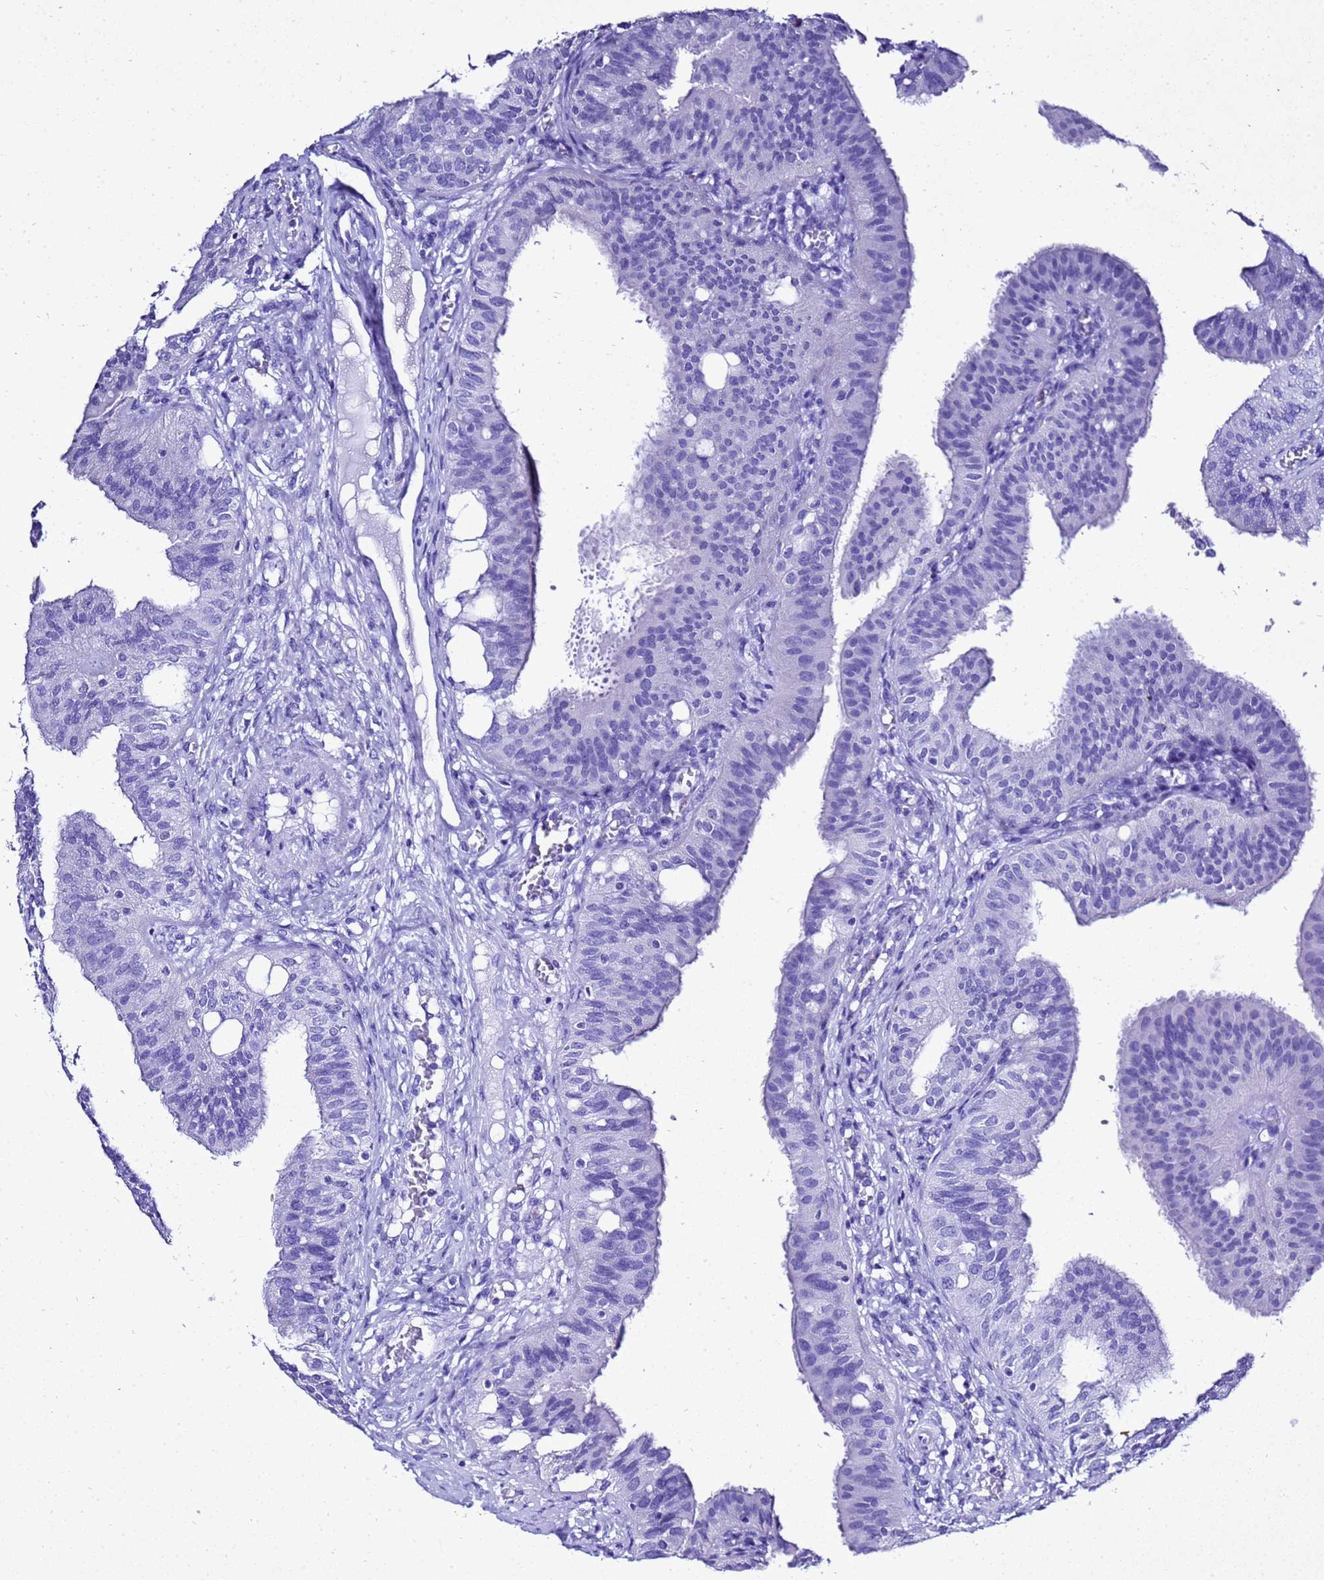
{"staining": {"intensity": "negative", "quantity": "none", "location": "none"}, "tissue": "fallopian tube", "cell_type": "Glandular cells", "image_type": "normal", "snomed": [{"axis": "morphology", "description": "Normal tissue, NOS"}, {"axis": "topography", "description": "Fallopian tube"}, {"axis": "topography", "description": "Ovary"}], "caption": "This is a image of immunohistochemistry staining of benign fallopian tube, which shows no expression in glandular cells.", "gene": "LIPF", "patient": {"sex": "female", "age": 42}}